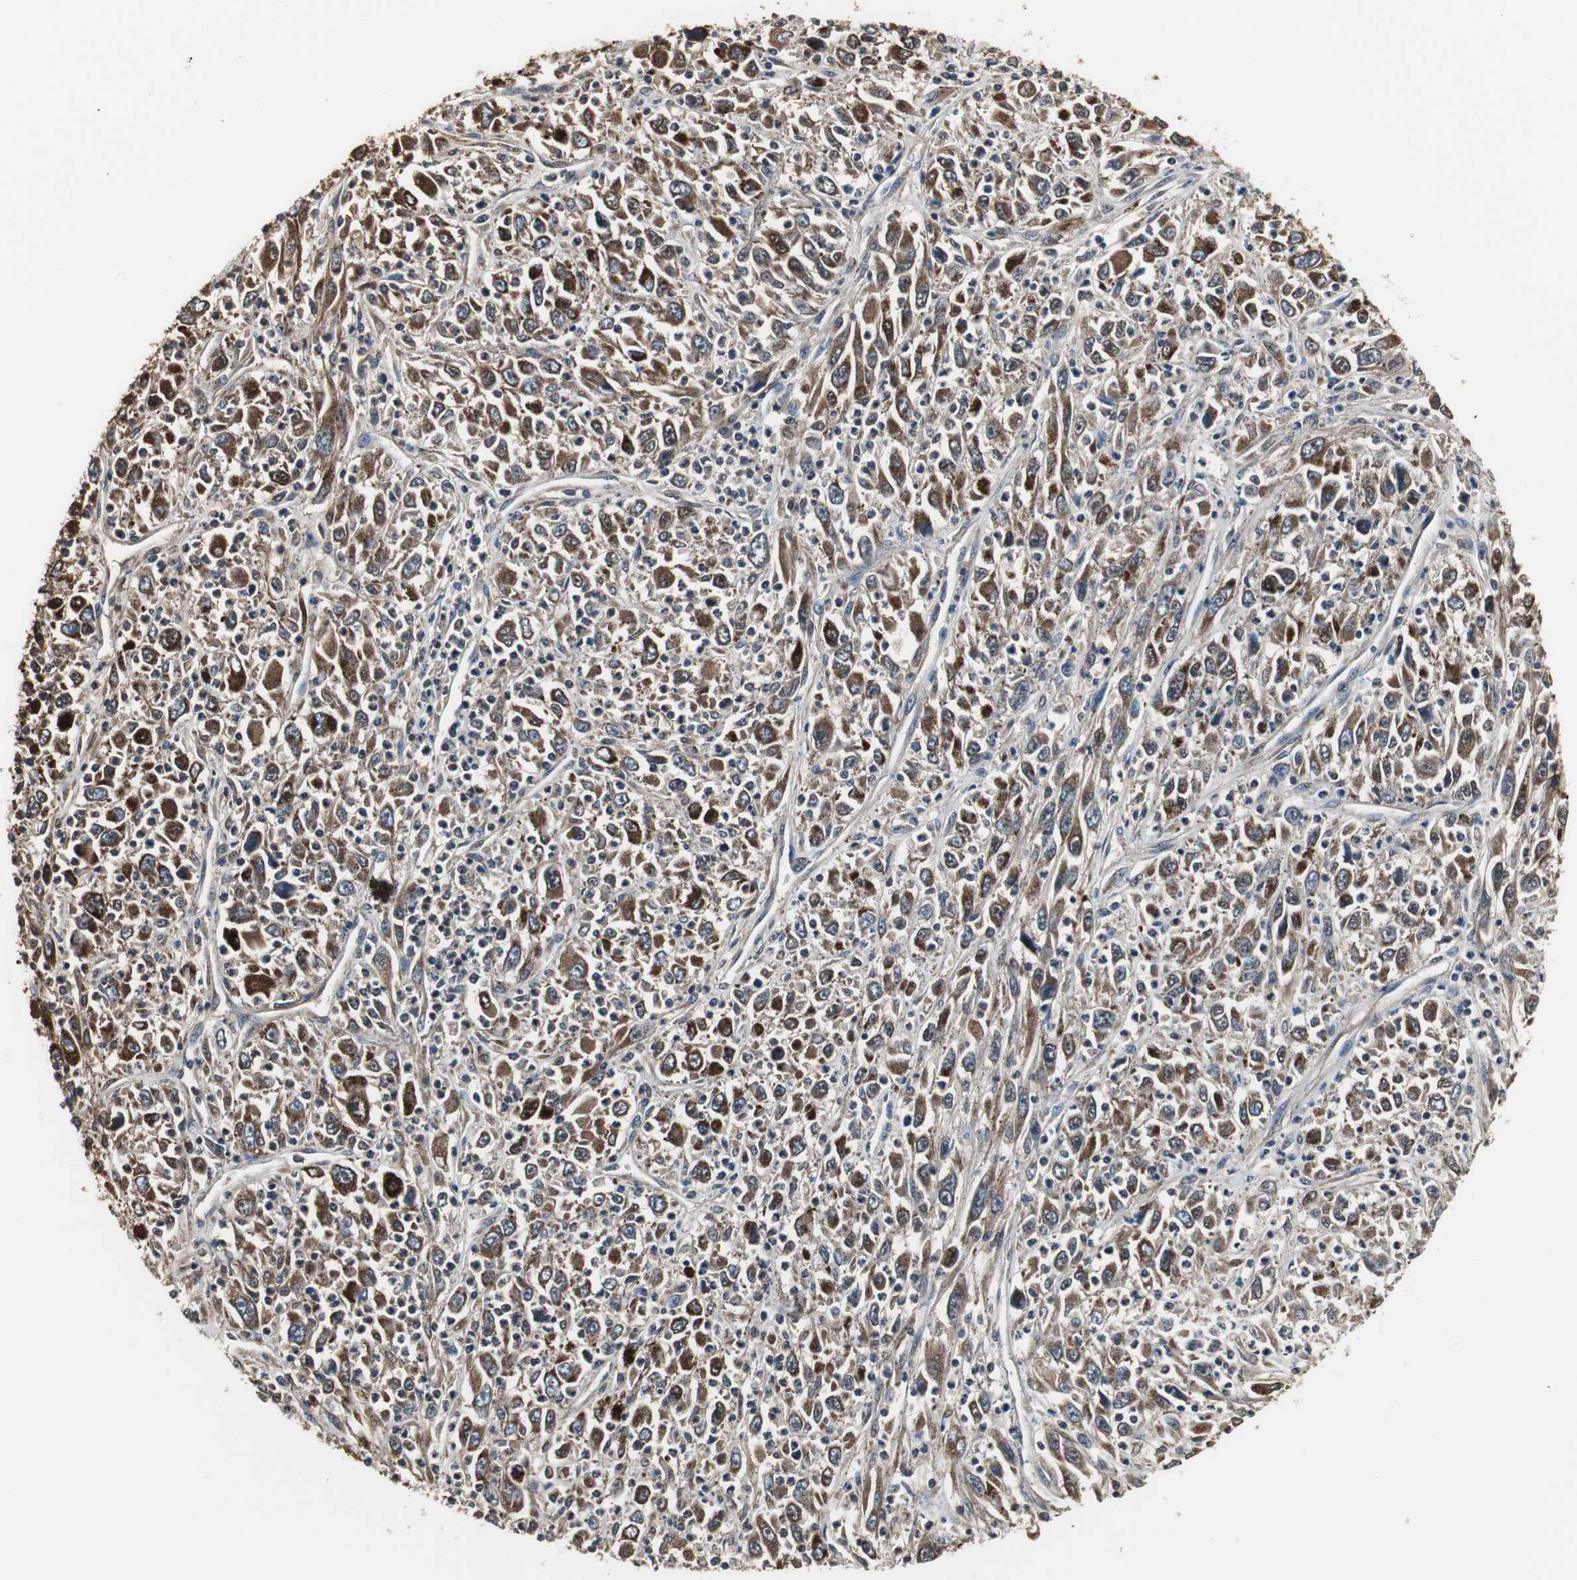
{"staining": {"intensity": "strong", "quantity": ">75%", "location": "cytoplasmic/membranous"}, "tissue": "melanoma", "cell_type": "Tumor cells", "image_type": "cancer", "snomed": [{"axis": "morphology", "description": "Malignant melanoma, Metastatic site"}, {"axis": "topography", "description": "Skin"}], "caption": "Immunohistochemical staining of human malignant melanoma (metastatic site) displays high levels of strong cytoplasmic/membranous staining in approximately >75% of tumor cells.", "gene": "ZSCAN22", "patient": {"sex": "female", "age": 56}}